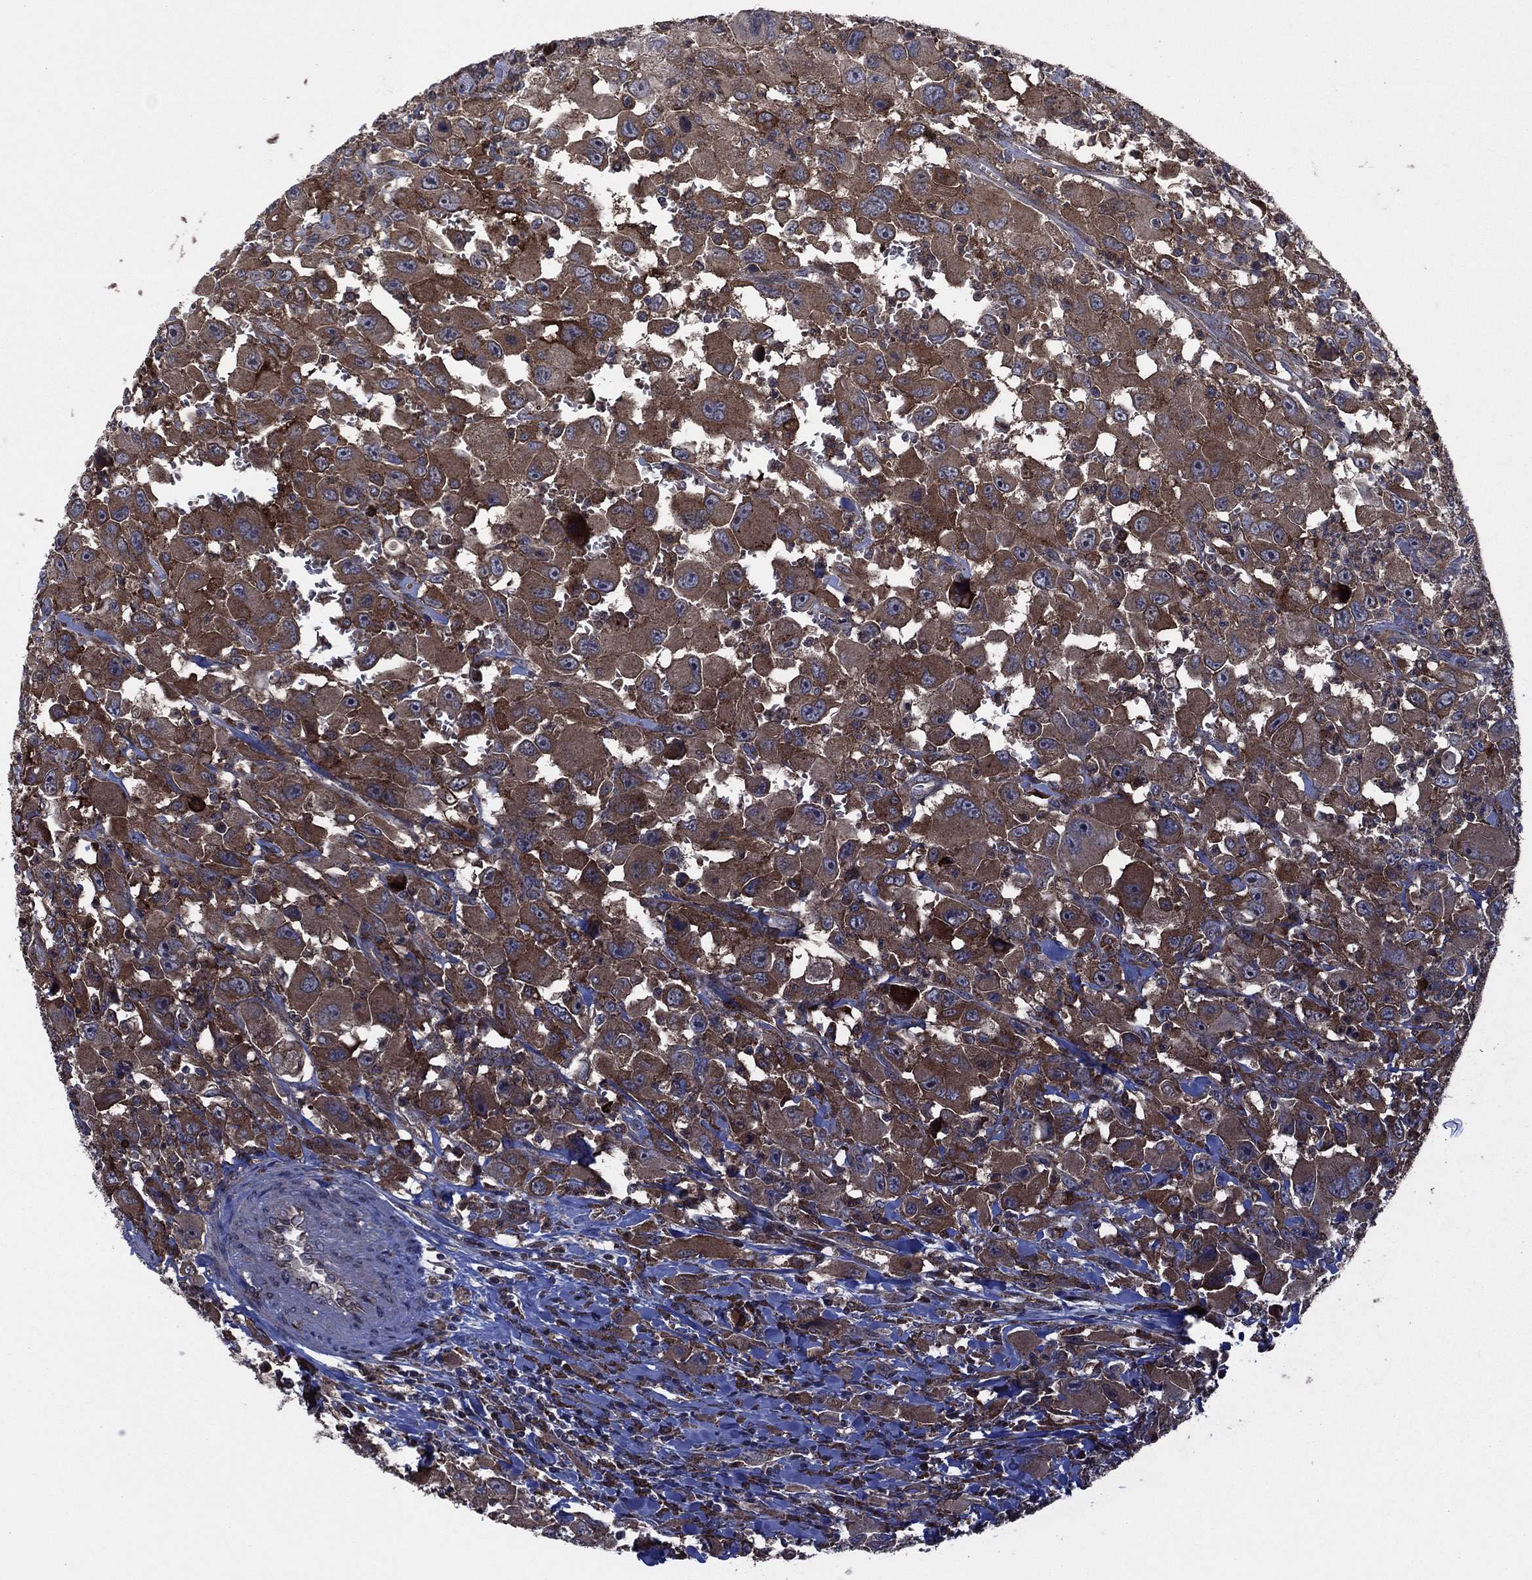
{"staining": {"intensity": "strong", "quantity": "25%-75%", "location": "cytoplasmic/membranous"}, "tissue": "head and neck cancer", "cell_type": "Tumor cells", "image_type": "cancer", "snomed": [{"axis": "morphology", "description": "Squamous cell carcinoma, NOS"}, {"axis": "morphology", "description": "Squamous cell carcinoma, metastatic, NOS"}, {"axis": "topography", "description": "Oral tissue"}, {"axis": "topography", "description": "Head-Neck"}], "caption": "DAB immunohistochemical staining of metastatic squamous cell carcinoma (head and neck) demonstrates strong cytoplasmic/membranous protein positivity in about 25%-75% of tumor cells. The staining was performed using DAB (3,3'-diaminobenzidine), with brown indicating positive protein expression. Nuclei are stained blue with hematoxylin.", "gene": "MEA1", "patient": {"sex": "female", "age": 85}}